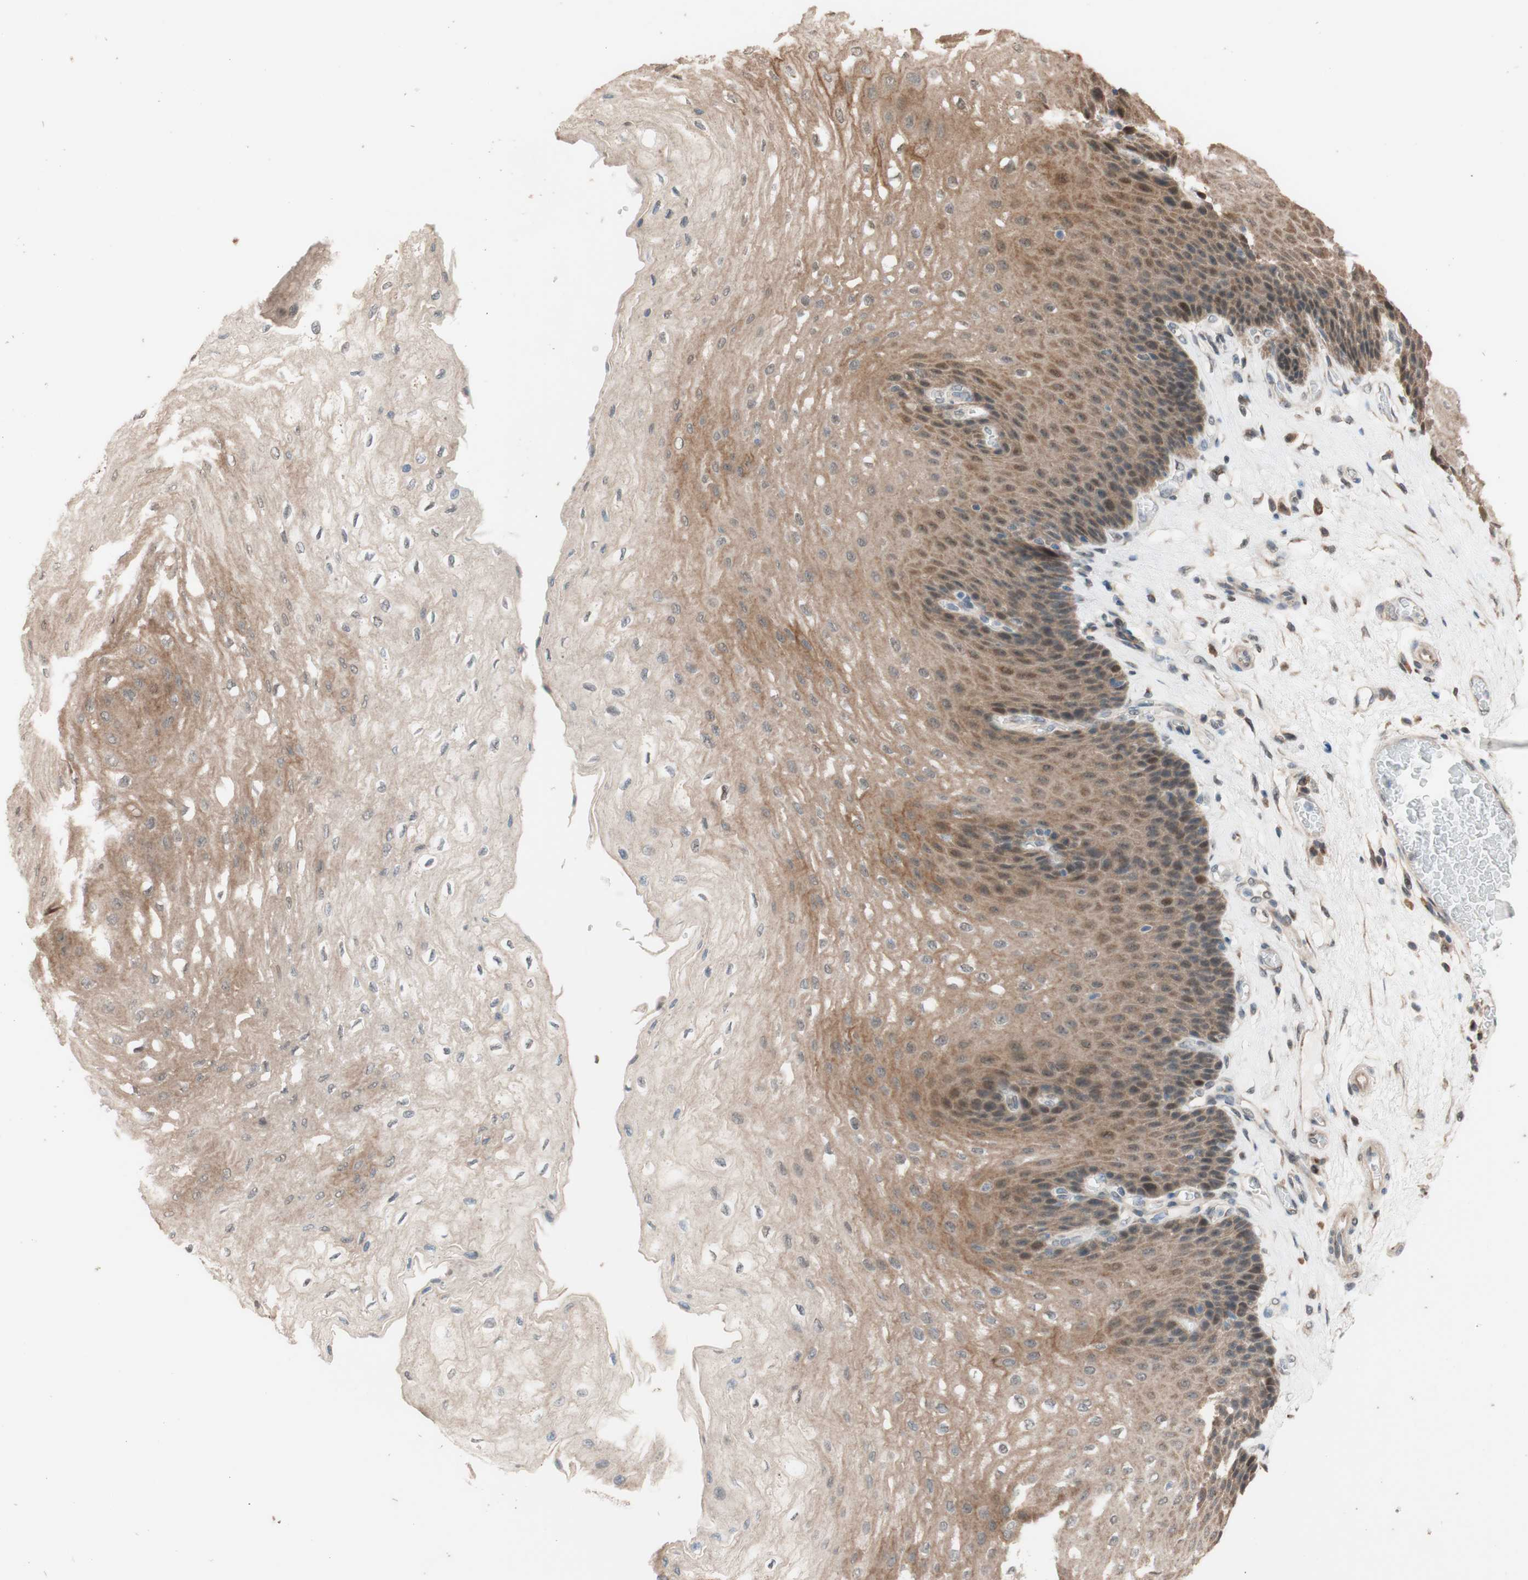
{"staining": {"intensity": "moderate", "quantity": ">75%", "location": "cytoplasmic/membranous"}, "tissue": "esophagus", "cell_type": "Squamous epithelial cells", "image_type": "normal", "snomed": [{"axis": "morphology", "description": "Normal tissue, NOS"}, {"axis": "topography", "description": "Esophagus"}], "caption": "The micrograph reveals a brown stain indicating the presence of a protein in the cytoplasmic/membranous of squamous epithelial cells in esophagus.", "gene": "CCNC", "patient": {"sex": "female", "age": 72}}